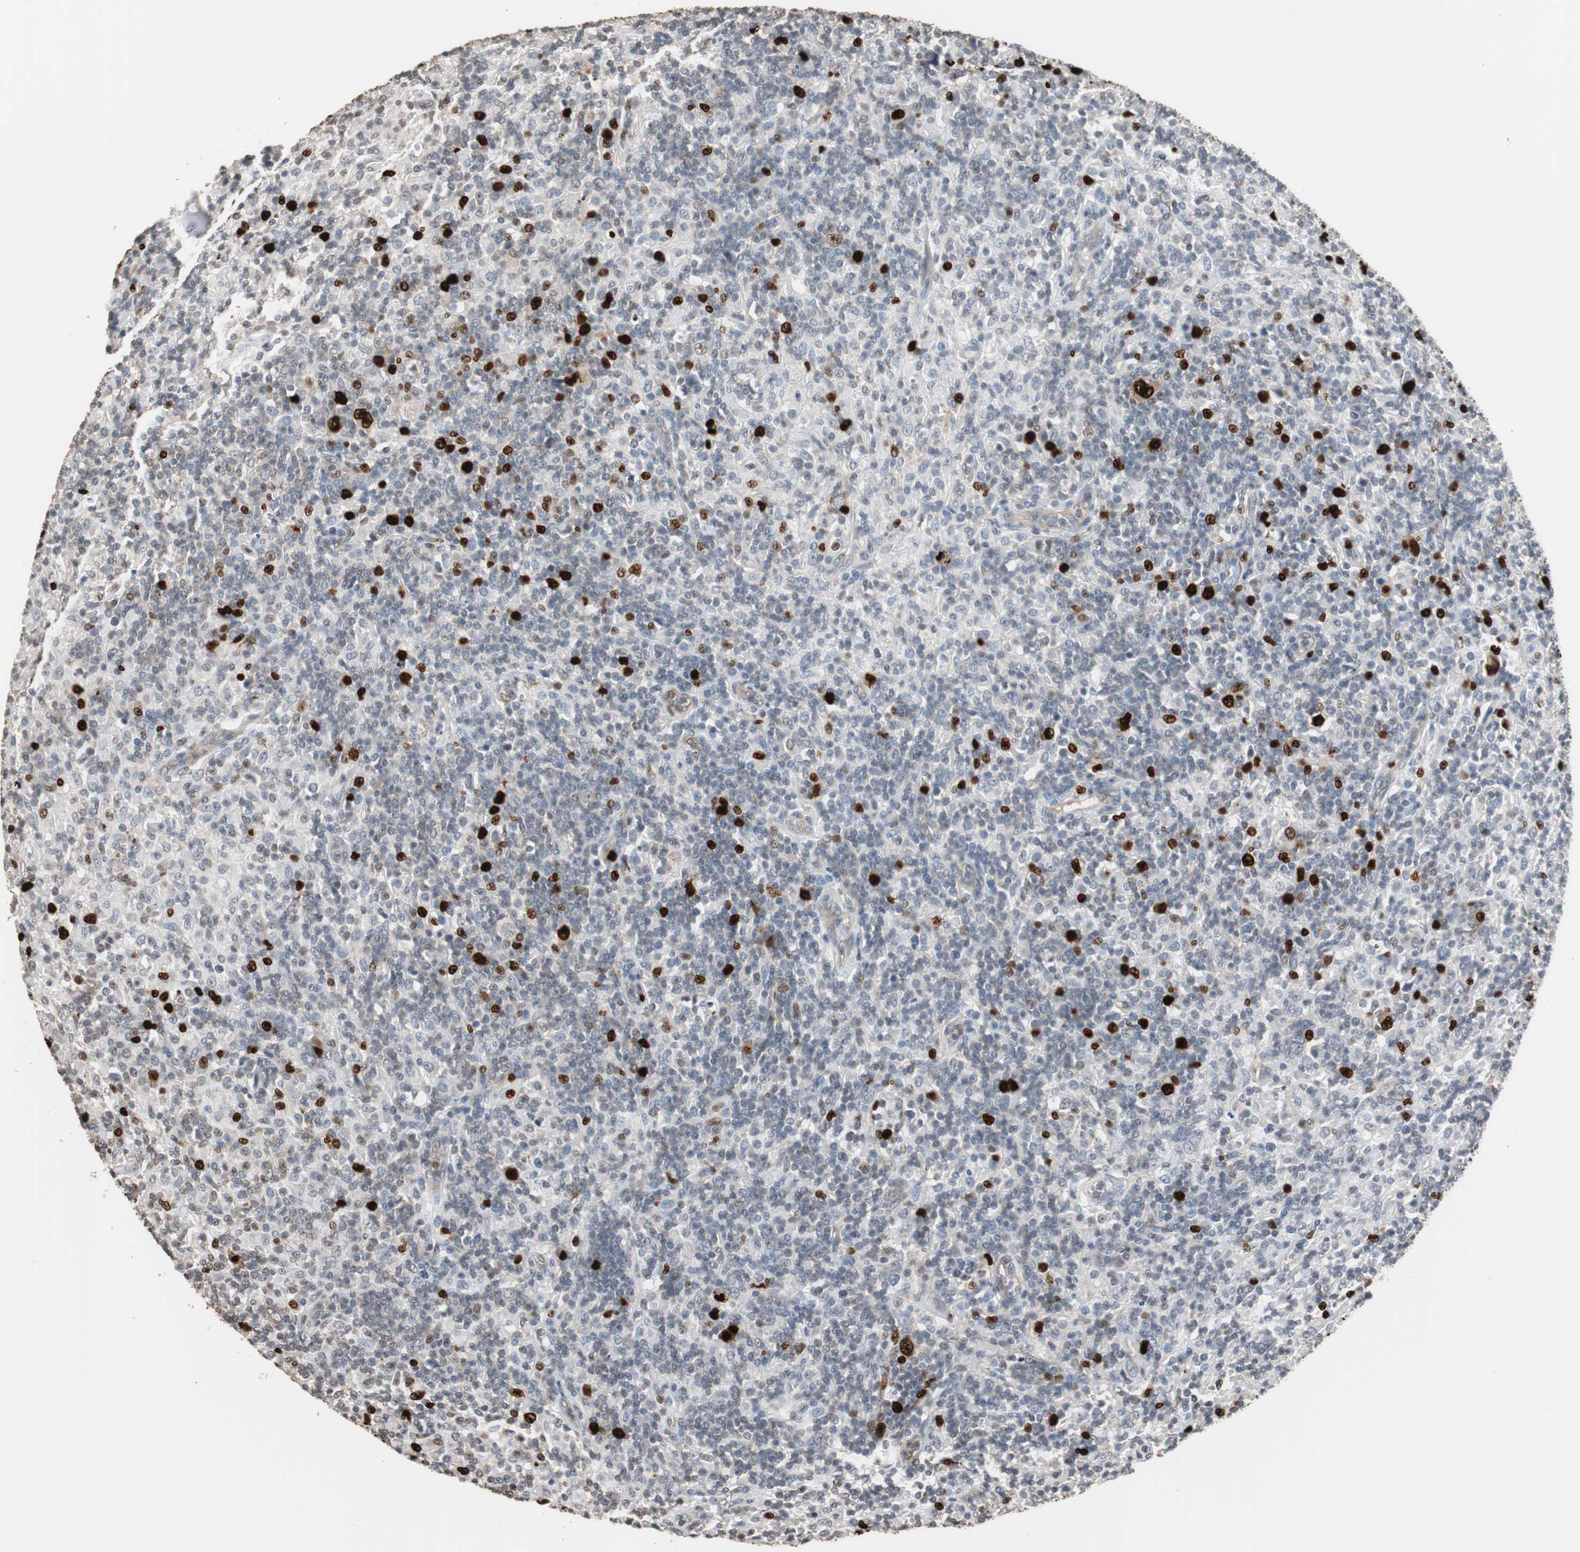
{"staining": {"intensity": "strong", "quantity": "<25%", "location": "nuclear"}, "tissue": "lymphoma", "cell_type": "Tumor cells", "image_type": "cancer", "snomed": [{"axis": "morphology", "description": "Hodgkin's disease, NOS"}, {"axis": "topography", "description": "Lymph node"}], "caption": "Lymphoma stained for a protein (brown) shows strong nuclear positive expression in about <25% of tumor cells.", "gene": "TOP2A", "patient": {"sex": "male", "age": 70}}